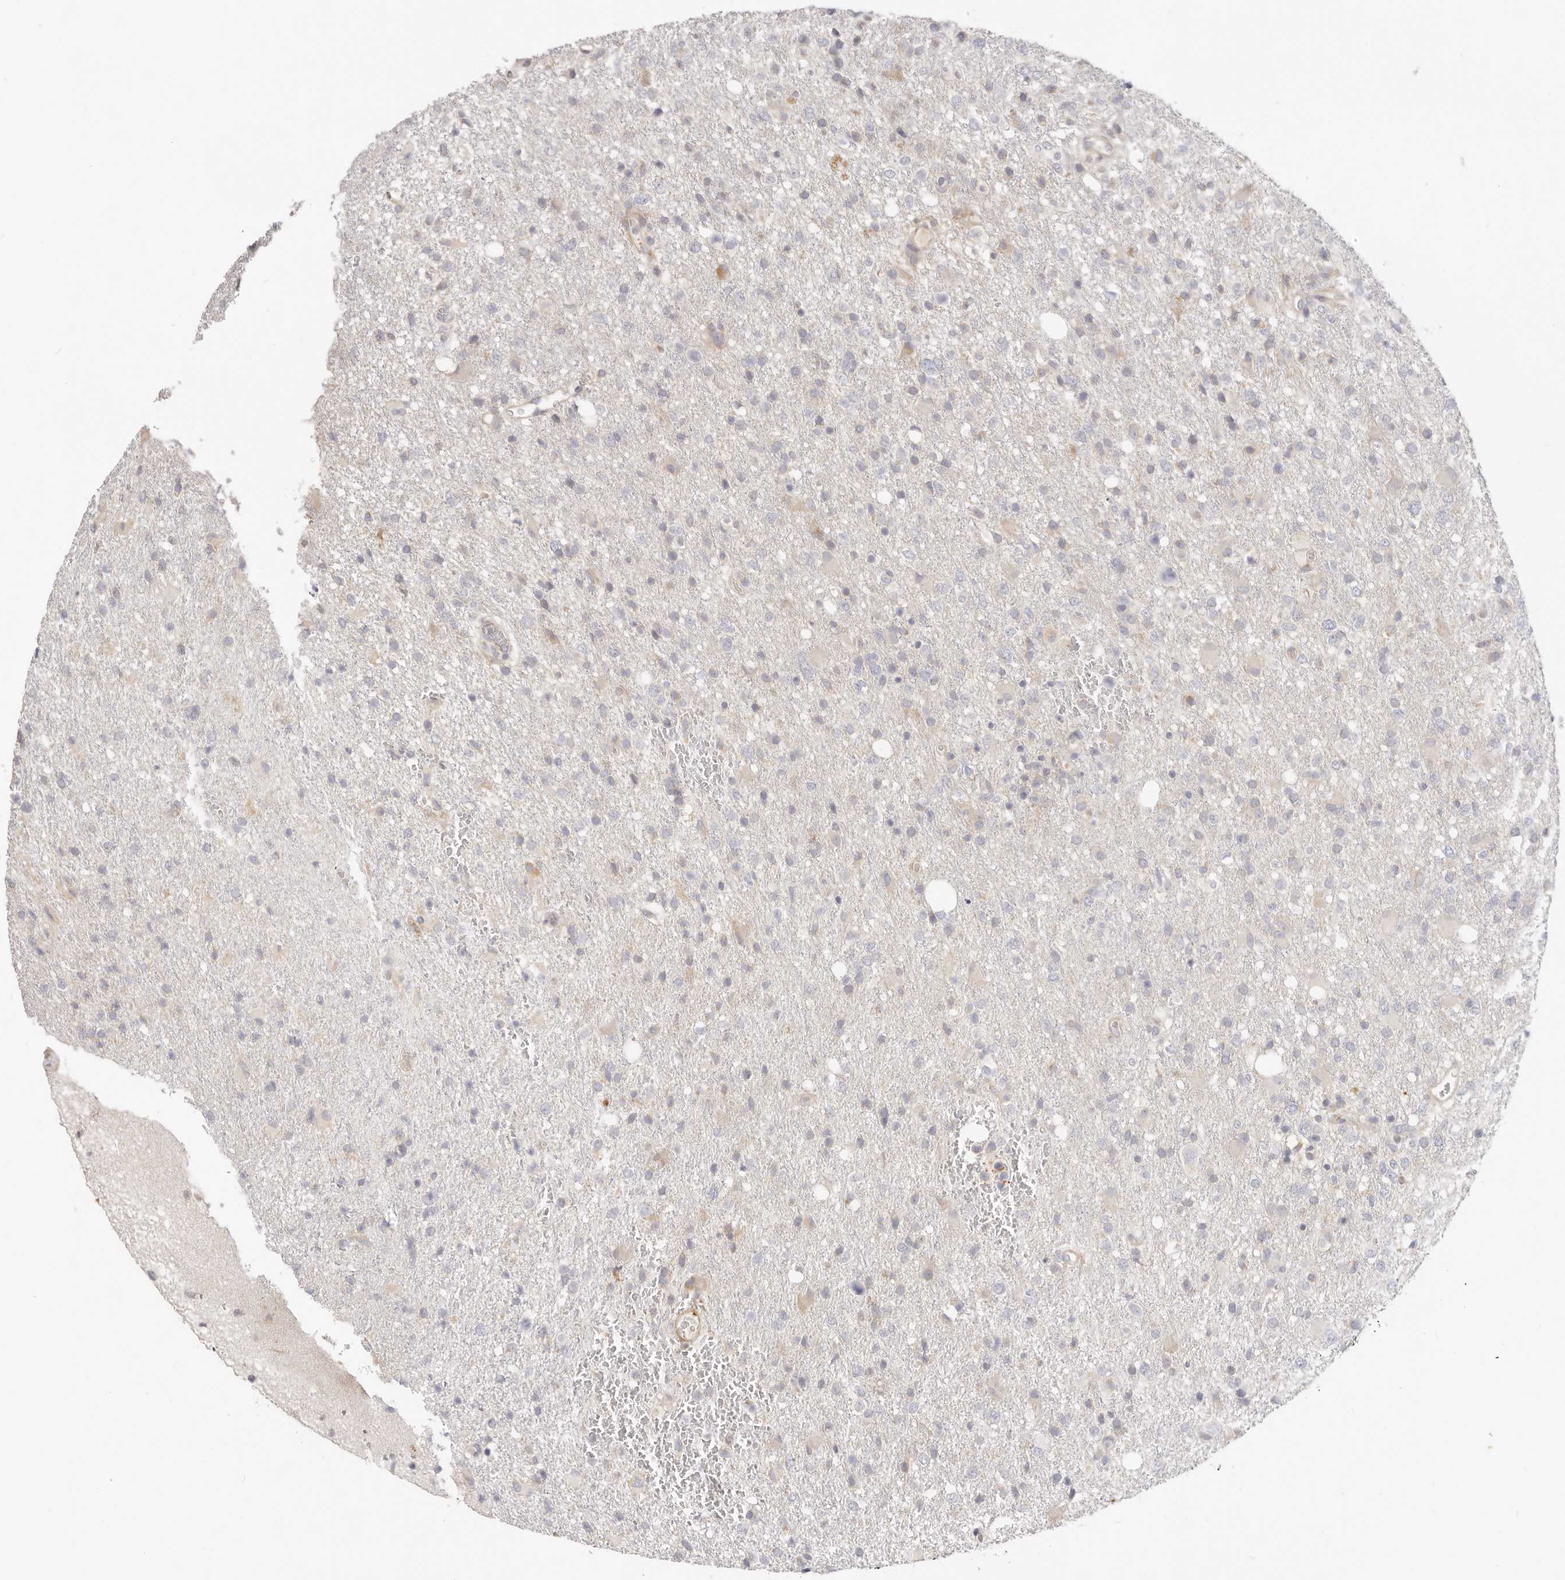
{"staining": {"intensity": "weak", "quantity": "<25%", "location": "cytoplasmic/membranous"}, "tissue": "glioma", "cell_type": "Tumor cells", "image_type": "cancer", "snomed": [{"axis": "morphology", "description": "Glioma, malignant, High grade"}, {"axis": "topography", "description": "Brain"}], "caption": "Immunohistochemistry image of neoplastic tissue: malignant high-grade glioma stained with DAB shows no significant protein expression in tumor cells.", "gene": "TFB2M", "patient": {"sex": "female", "age": 57}}